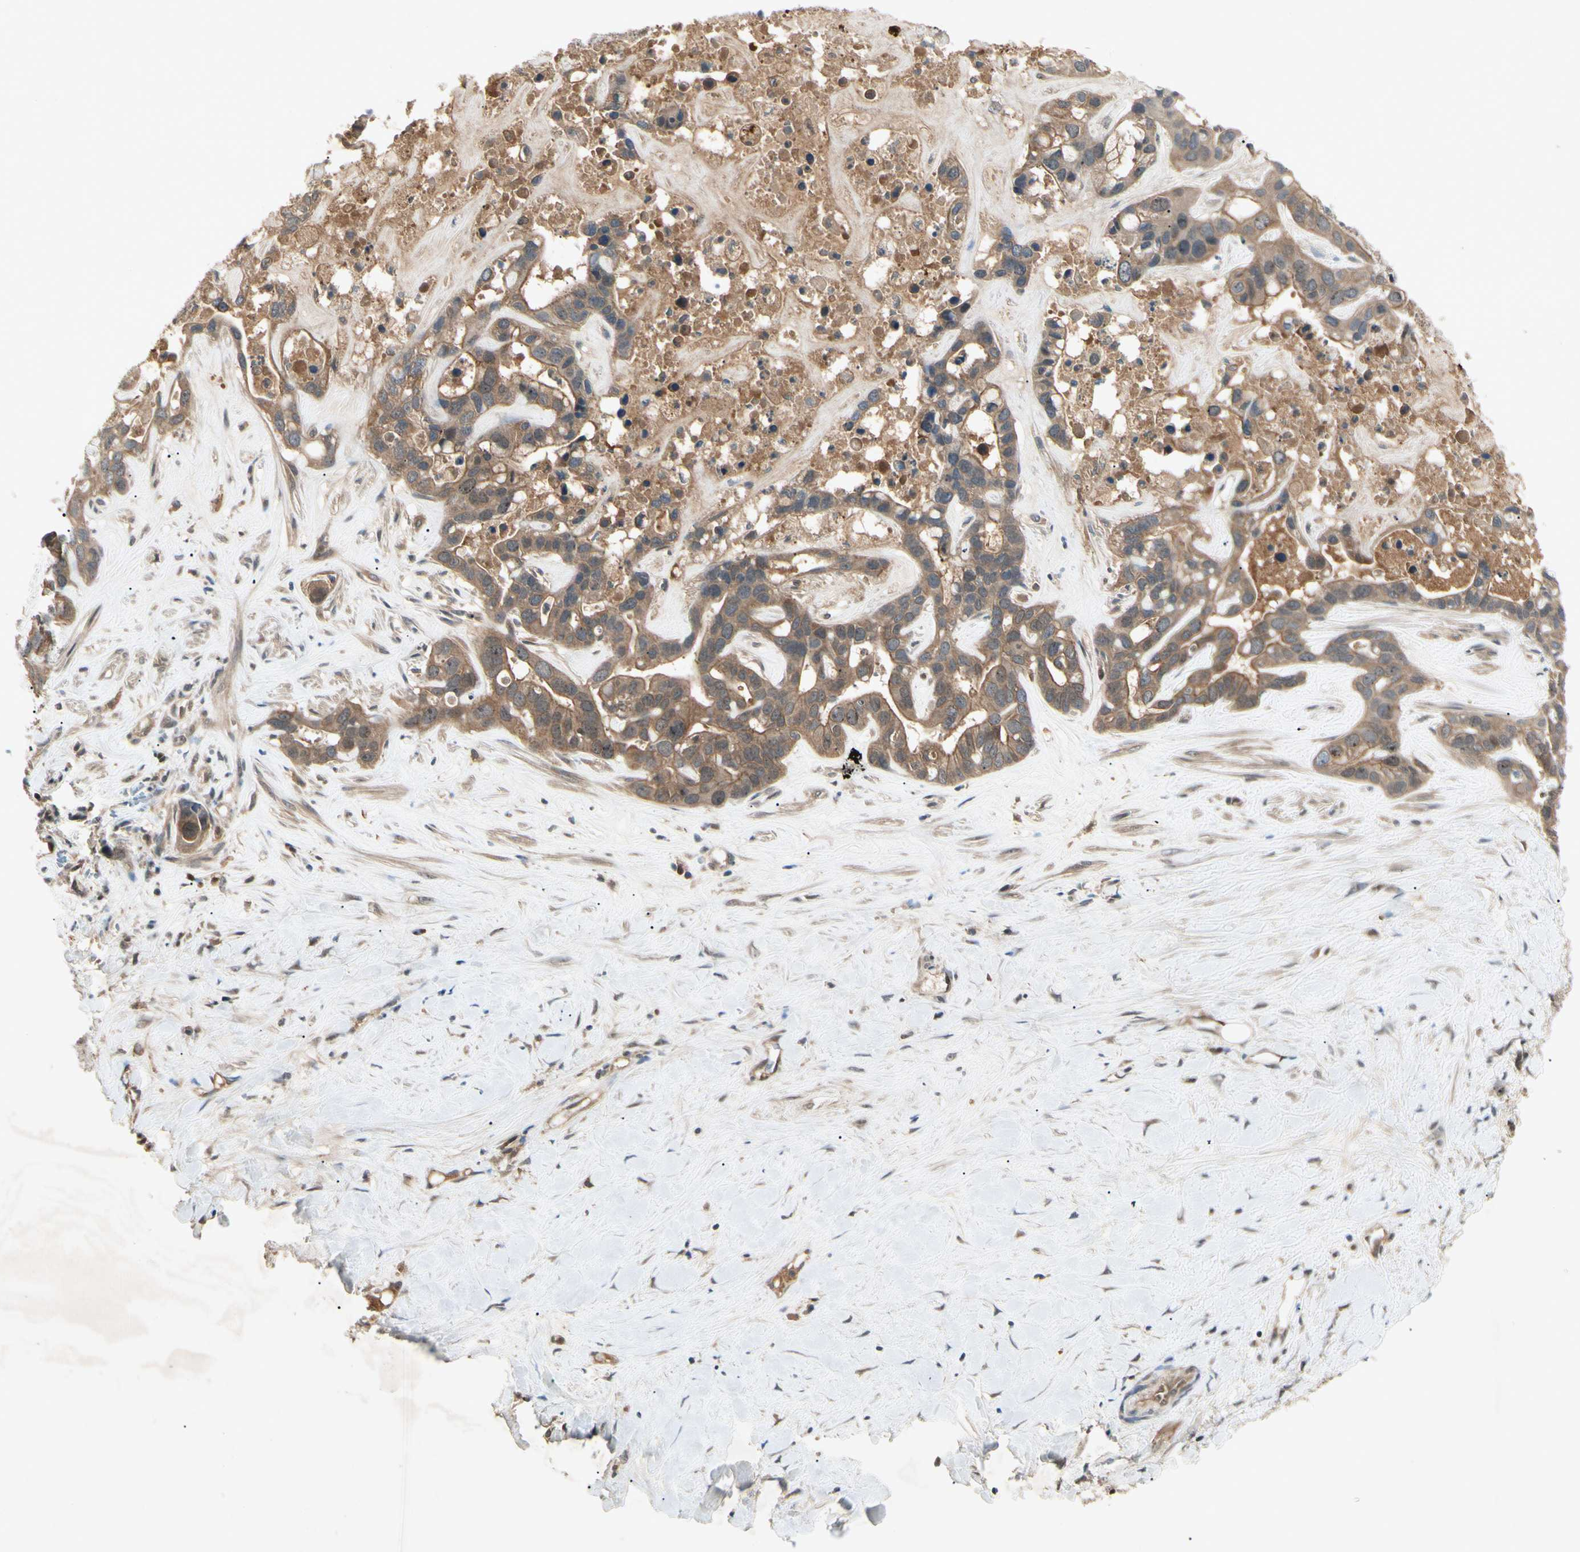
{"staining": {"intensity": "moderate", "quantity": ">75%", "location": "cytoplasmic/membranous"}, "tissue": "liver cancer", "cell_type": "Tumor cells", "image_type": "cancer", "snomed": [{"axis": "morphology", "description": "Cholangiocarcinoma"}, {"axis": "topography", "description": "Liver"}], "caption": "Tumor cells reveal moderate cytoplasmic/membranous staining in about >75% of cells in cholangiocarcinoma (liver).", "gene": "RNF14", "patient": {"sex": "female", "age": 65}}